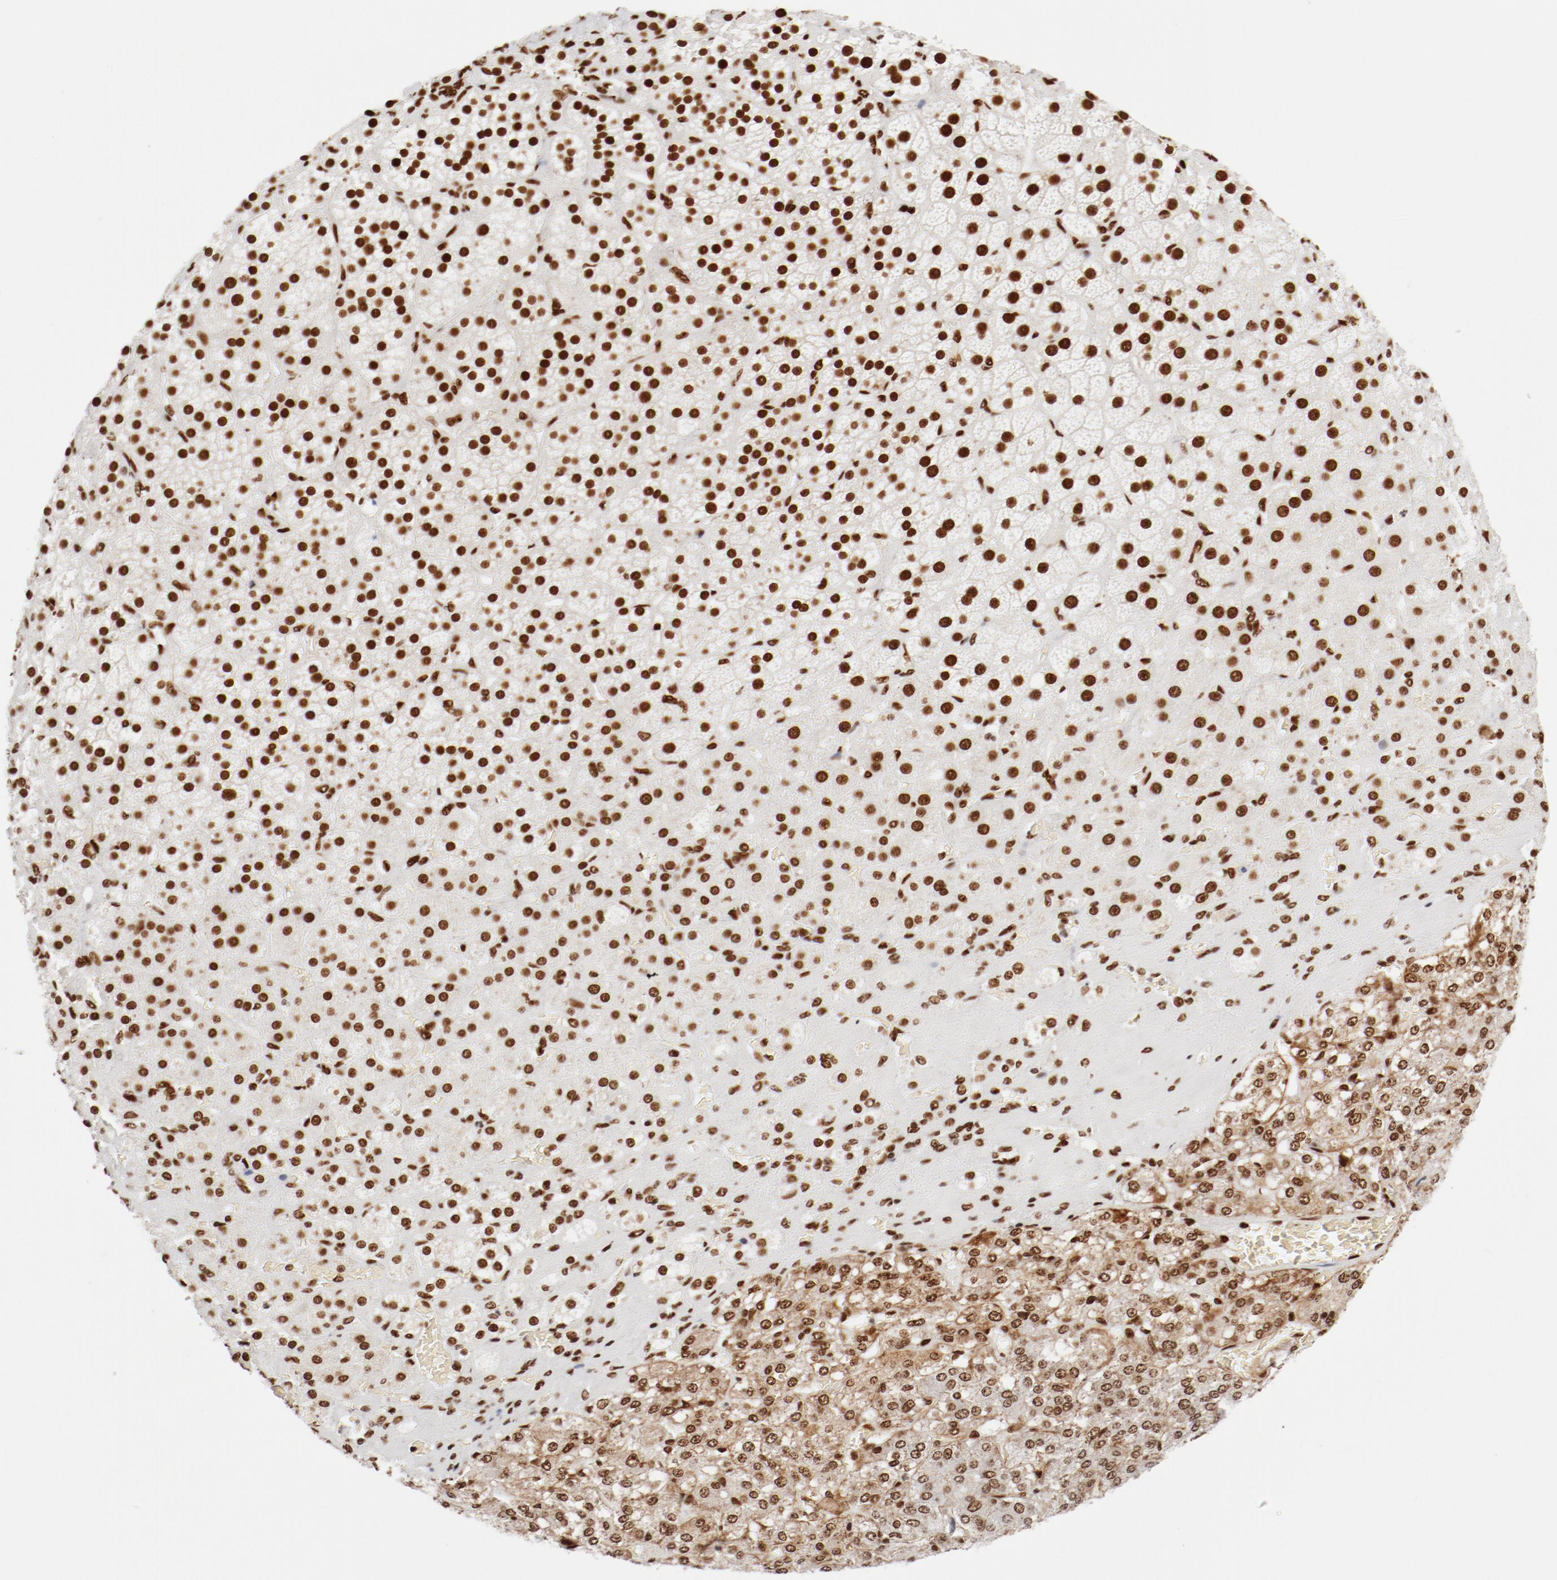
{"staining": {"intensity": "strong", "quantity": ">75%", "location": "nuclear"}, "tissue": "adrenal gland", "cell_type": "Glandular cells", "image_type": "normal", "snomed": [{"axis": "morphology", "description": "Normal tissue, NOS"}, {"axis": "topography", "description": "Adrenal gland"}], "caption": "Protein analysis of benign adrenal gland displays strong nuclear expression in about >75% of glandular cells.", "gene": "CTBP1", "patient": {"sex": "female", "age": 71}}